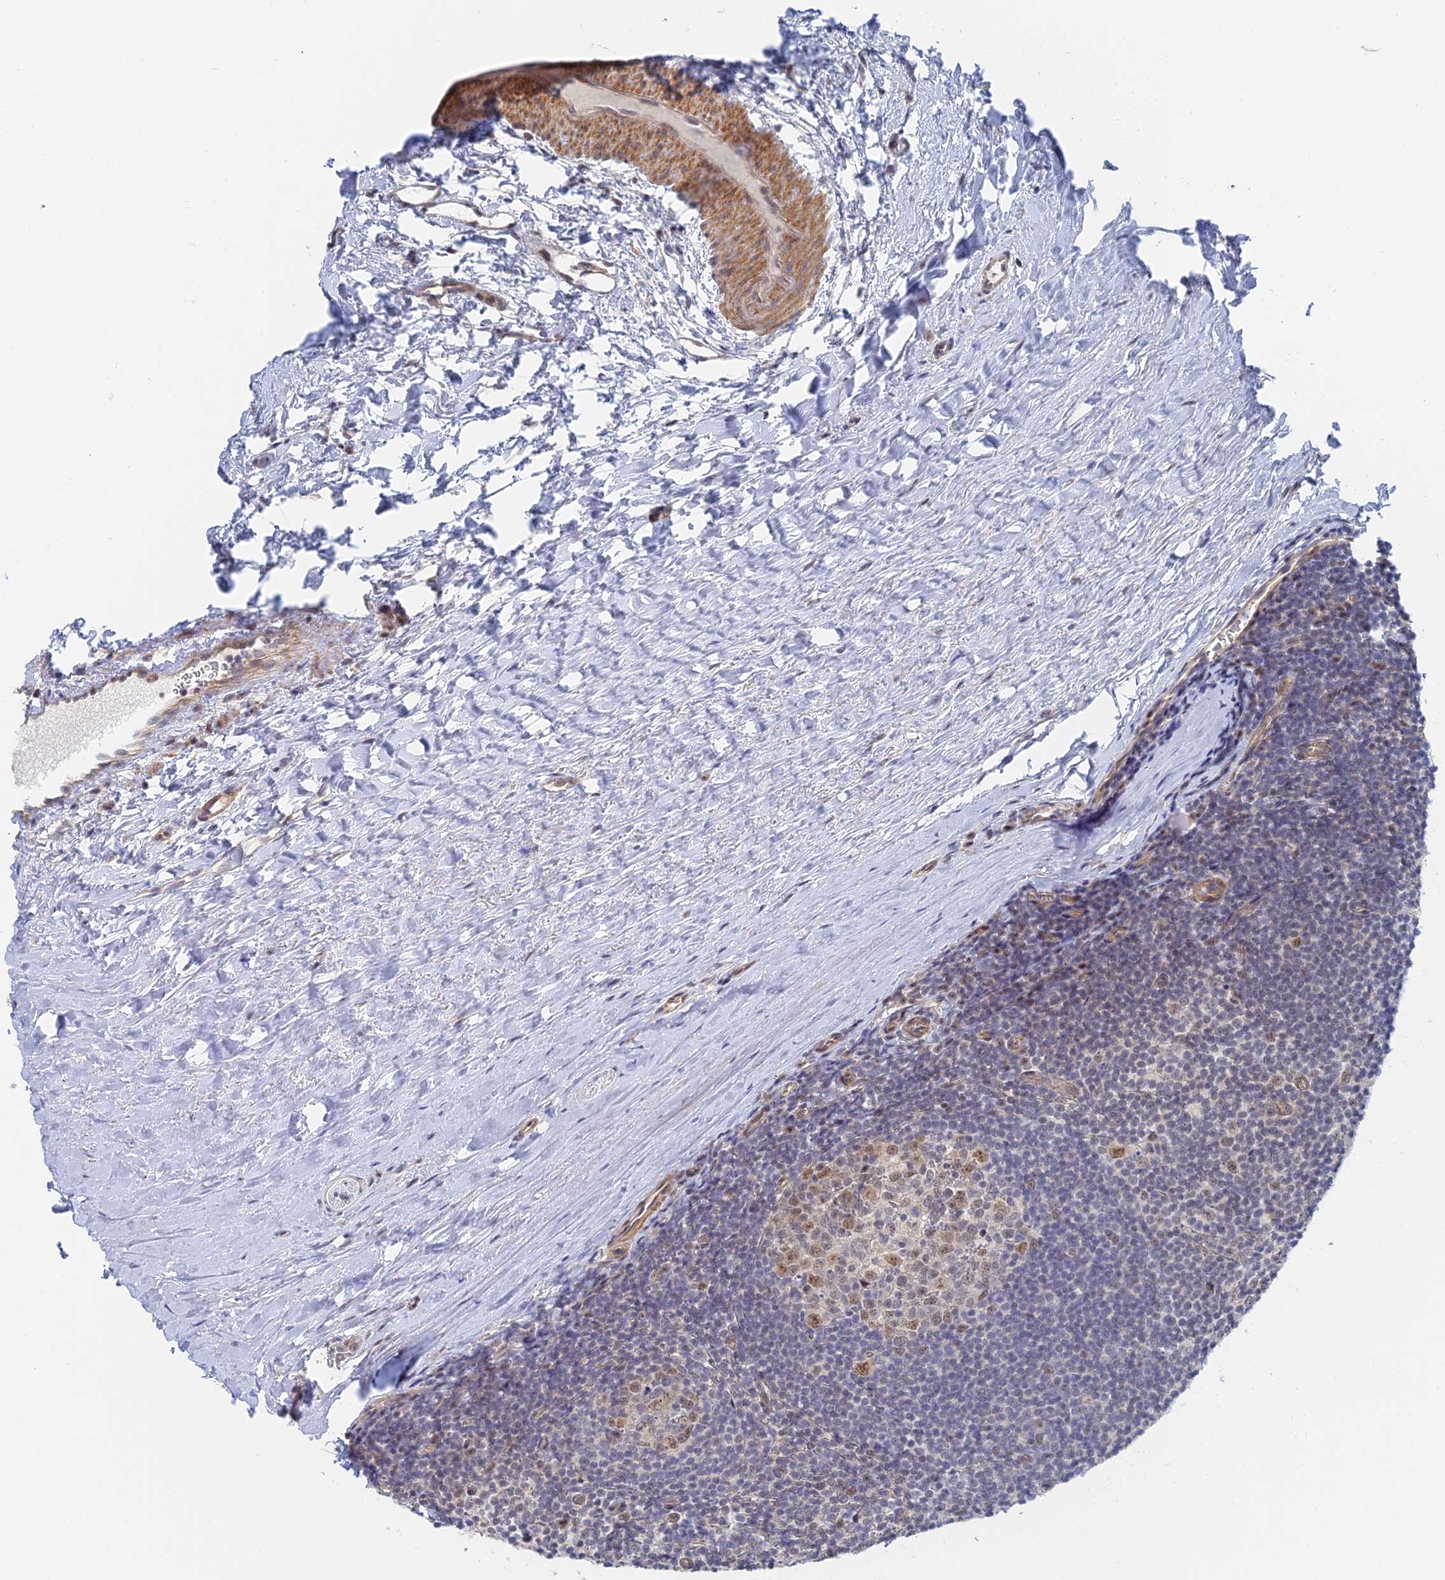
{"staining": {"intensity": "moderate", "quantity": "<25%", "location": "nuclear"}, "tissue": "tonsil", "cell_type": "Germinal center cells", "image_type": "normal", "snomed": [{"axis": "morphology", "description": "Normal tissue, NOS"}, {"axis": "topography", "description": "Tonsil"}], "caption": "Protein analysis of unremarkable tonsil exhibits moderate nuclear staining in approximately <25% of germinal center cells.", "gene": "CFAP92", "patient": {"sex": "male", "age": 27}}